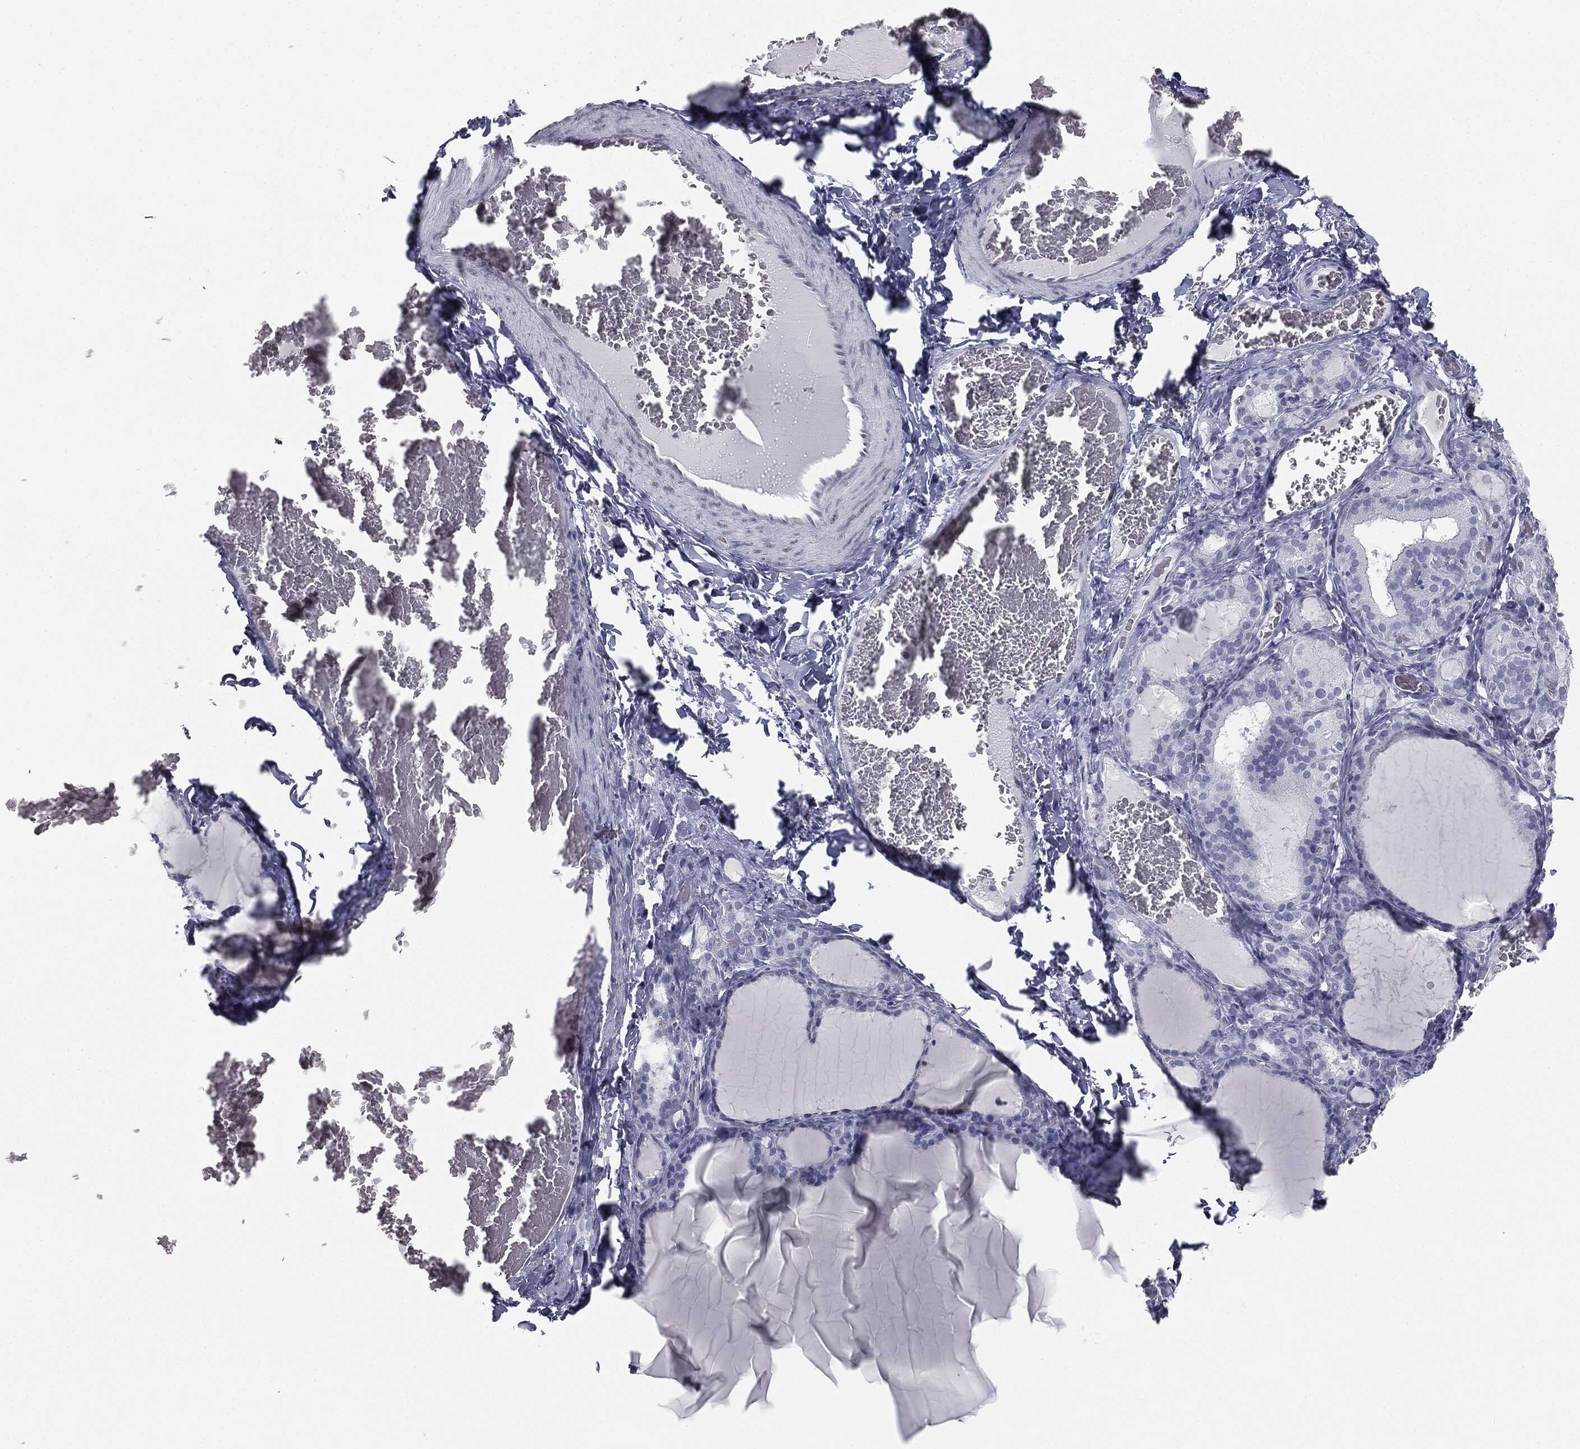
{"staining": {"intensity": "negative", "quantity": "none", "location": "none"}, "tissue": "thyroid gland", "cell_type": "Glandular cells", "image_type": "normal", "snomed": [{"axis": "morphology", "description": "Normal tissue, NOS"}, {"axis": "morphology", "description": "Hyperplasia, NOS"}, {"axis": "topography", "description": "Thyroid gland"}], "caption": "Immunohistochemistry (IHC) image of unremarkable thyroid gland: human thyroid gland stained with DAB (3,3'-diaminobenzidine) reveals no significant protein positivity in glandular cells. (DAB (3,3'-diaminobenzidine) immunohistochemistry (IHC), high magnification).", "gene": "ALDOB", "patient": {"sex": "female", "age": 27}}